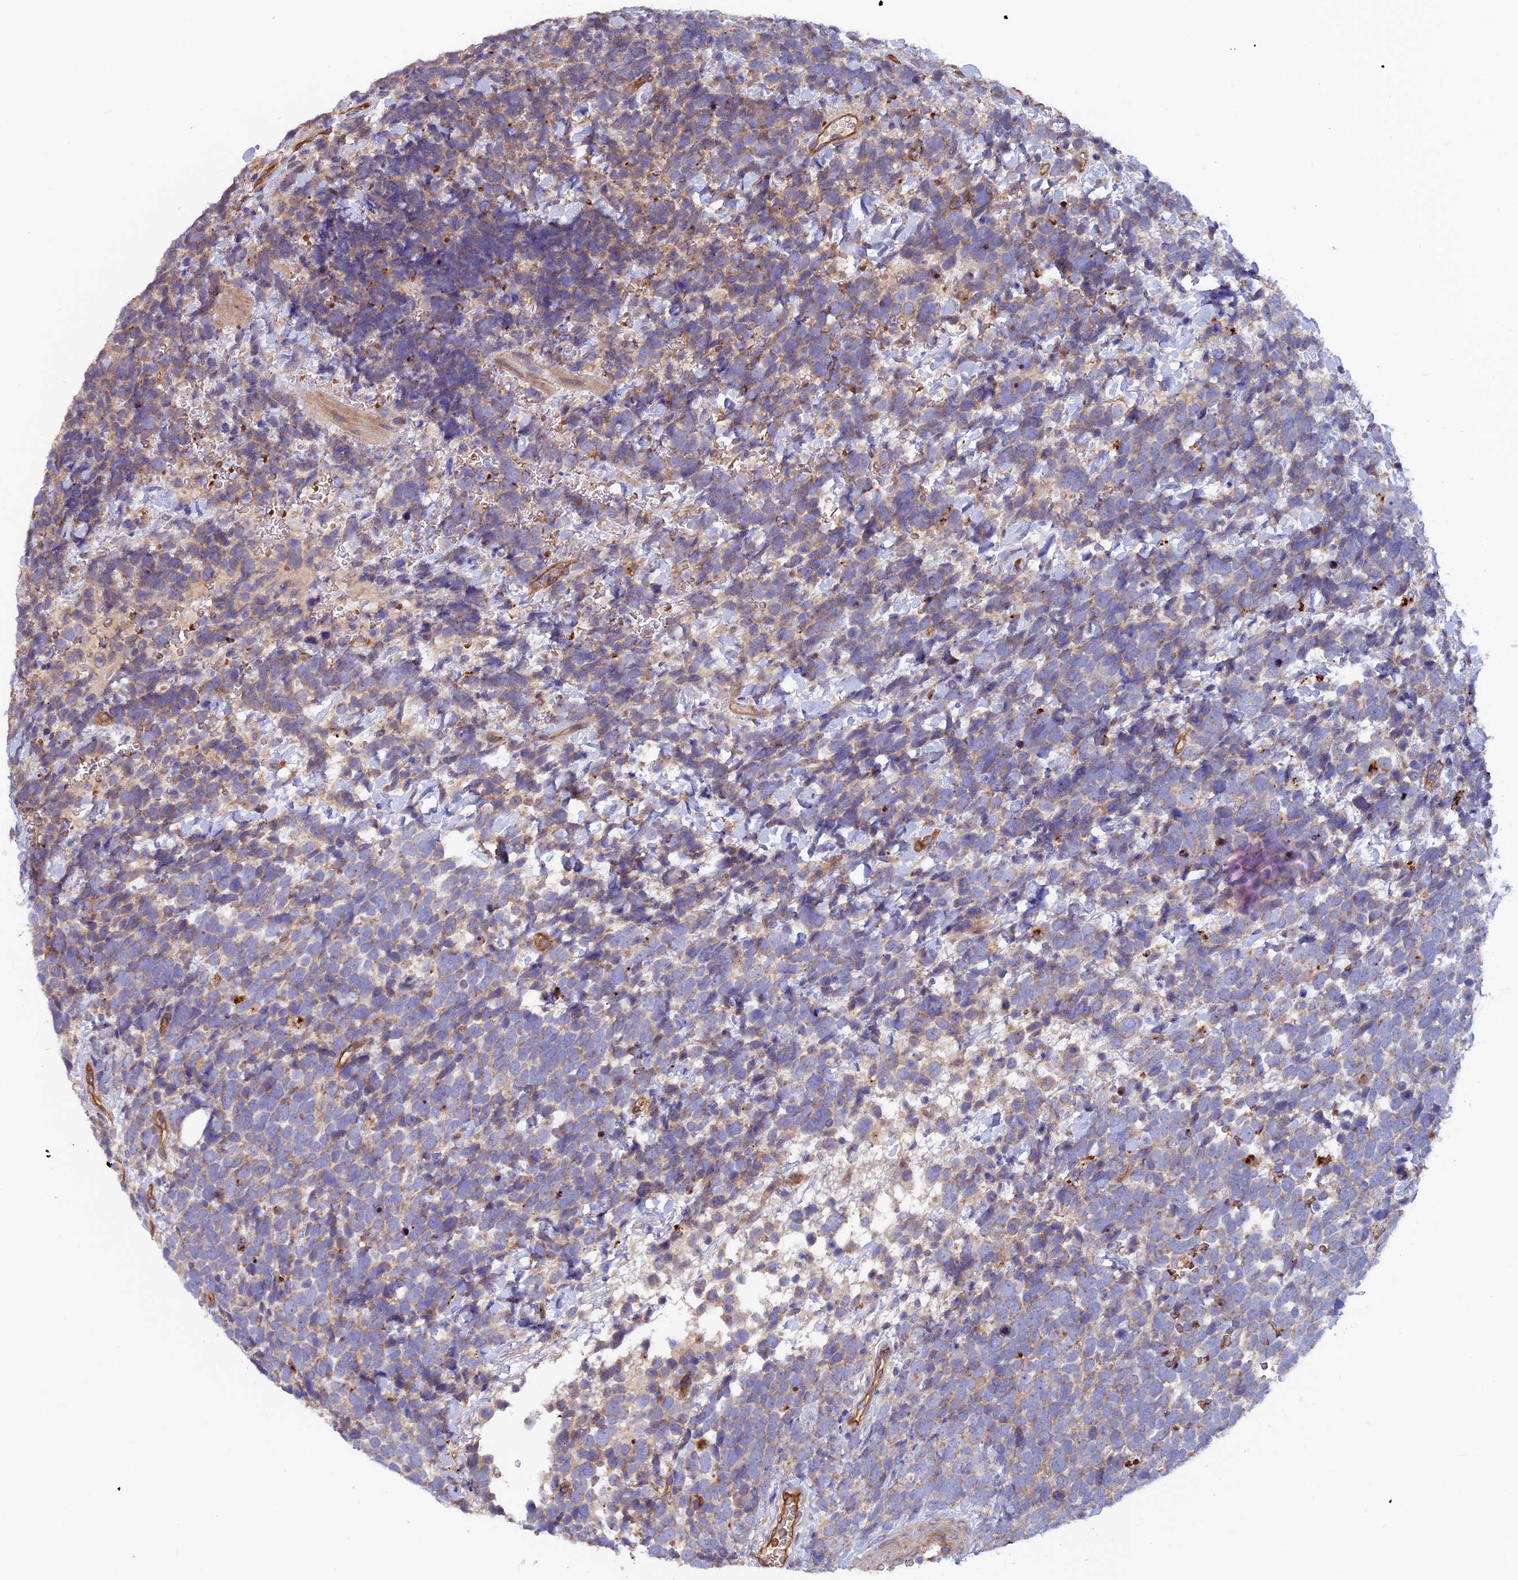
{"staining": {"intensity": "weak", "quantity": "25%-75%", "location": "cytoplasmic/membranous"}, "tissue": "urothelial cancer", "cell_type": "Tumor cells", "image_type": "cancer", "snomed": [{"axis": "morphology", "description": "Urothelial carcinoma, High grade"}, {"axis": "topography", "description": "Urinary bladder"}], "caption": "This is an image of immunohistochemistry (IHC) staining of urothelial carcinoma (high-grade), which shows weak expression in the cytoplasmic/membranous of tumor cells.", "gene": "DUS3L", "patient": {"sex": "female", "age": 82}}